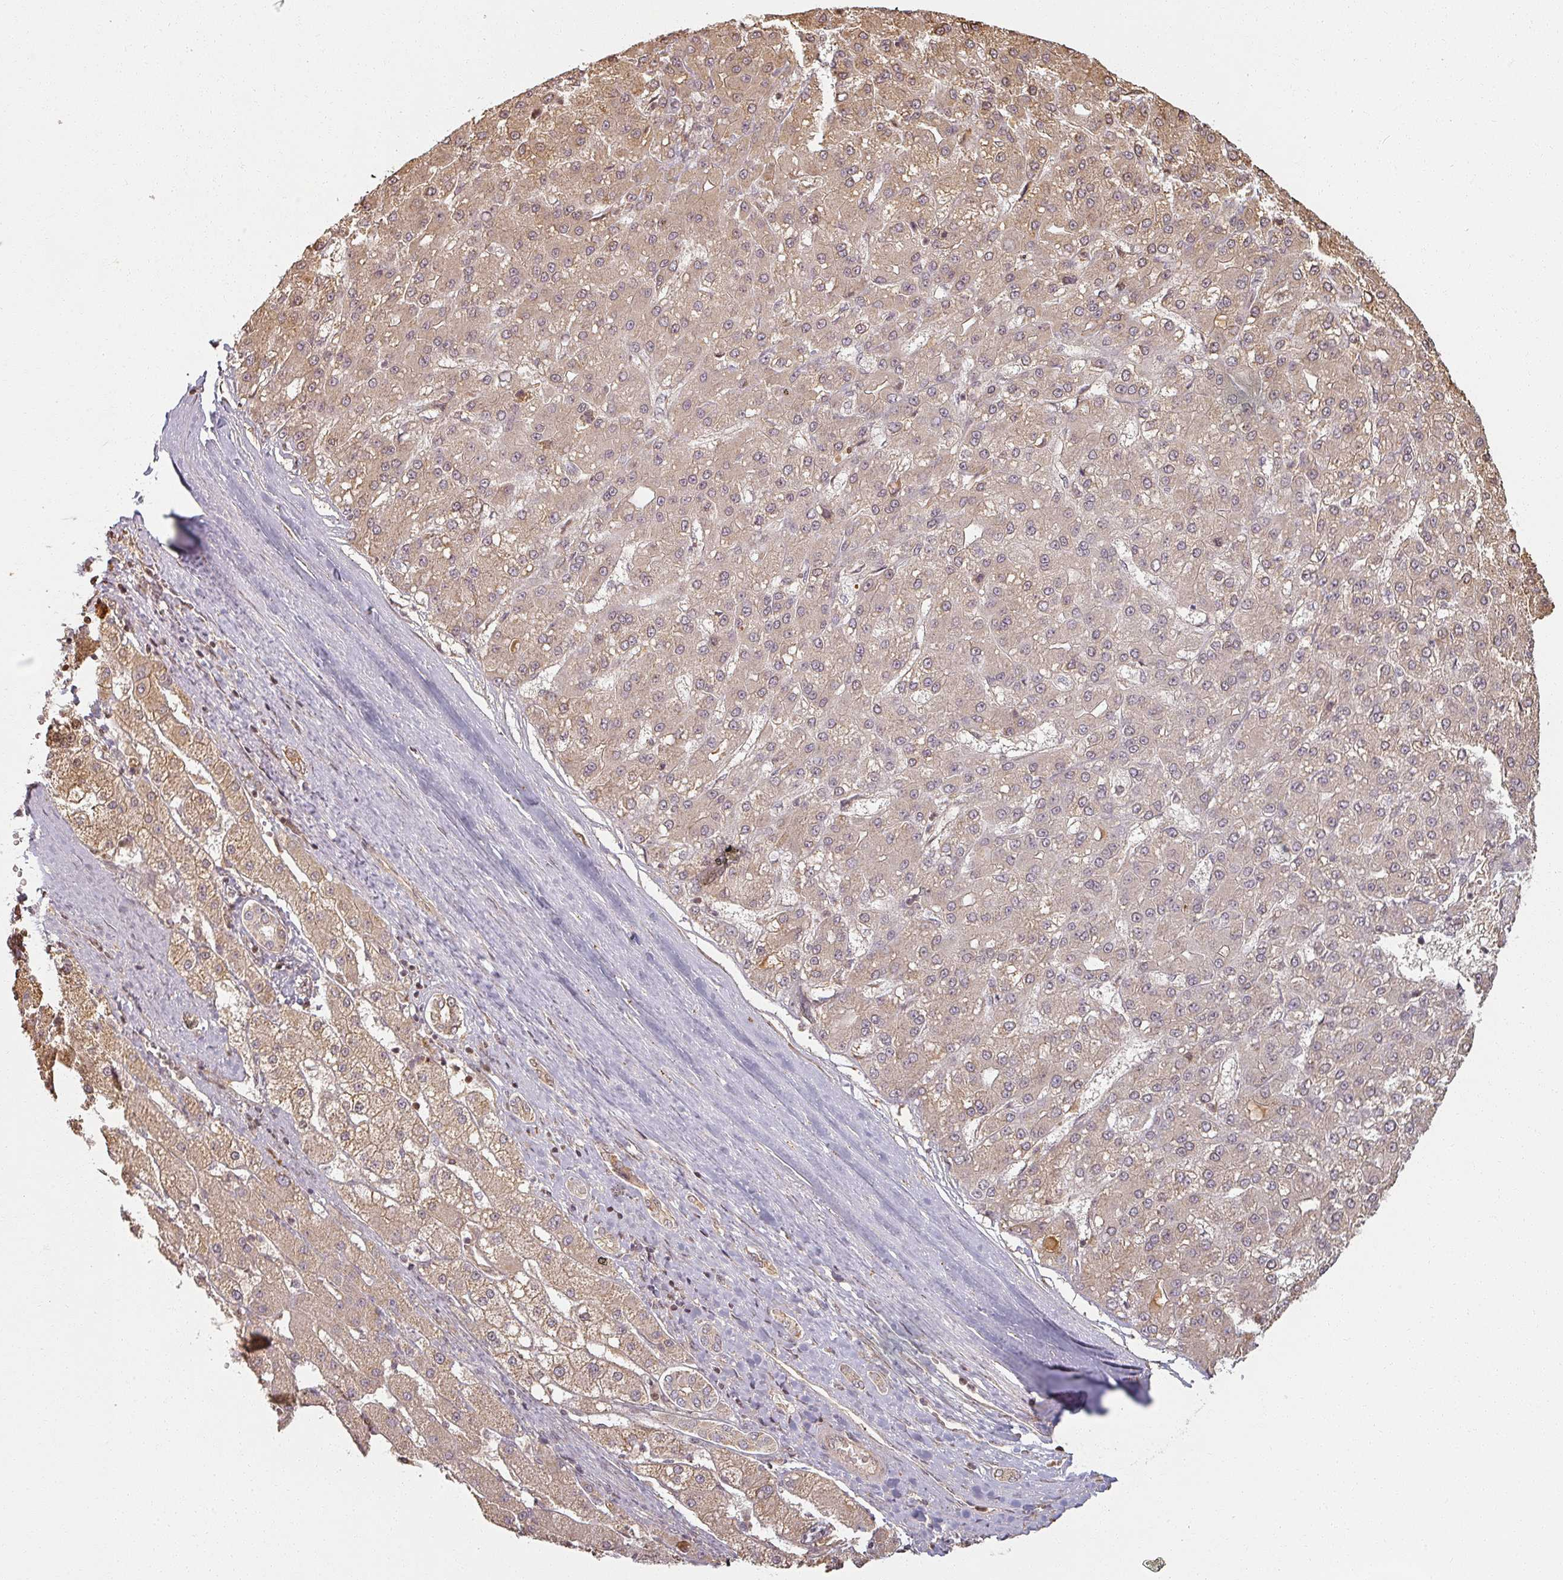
{"staining": {"intensity": "weak", "quantity": ">75%", "location": "cytoplasmic/membranous,nuclear"}, "tissue": "liver cancer", "cell_type": "Tumor cells", "image_type": "cancer", "snomed": [{"axis": "morphology", "description": "Carcinoma, Hepatocellular, NOS"}, {"axis": "topography", "description": "Liver"}], "caption": "High-power microscopy captured an IHC image of liver hepatocellular carcinoma, revealing weak cytoplasmic/membranous and nuclear positivity in approximately >75% of tumor cells. Nuclei are stained in blue.", "gene": "MED19", "patient": {"sex": "male", "age": 67}}